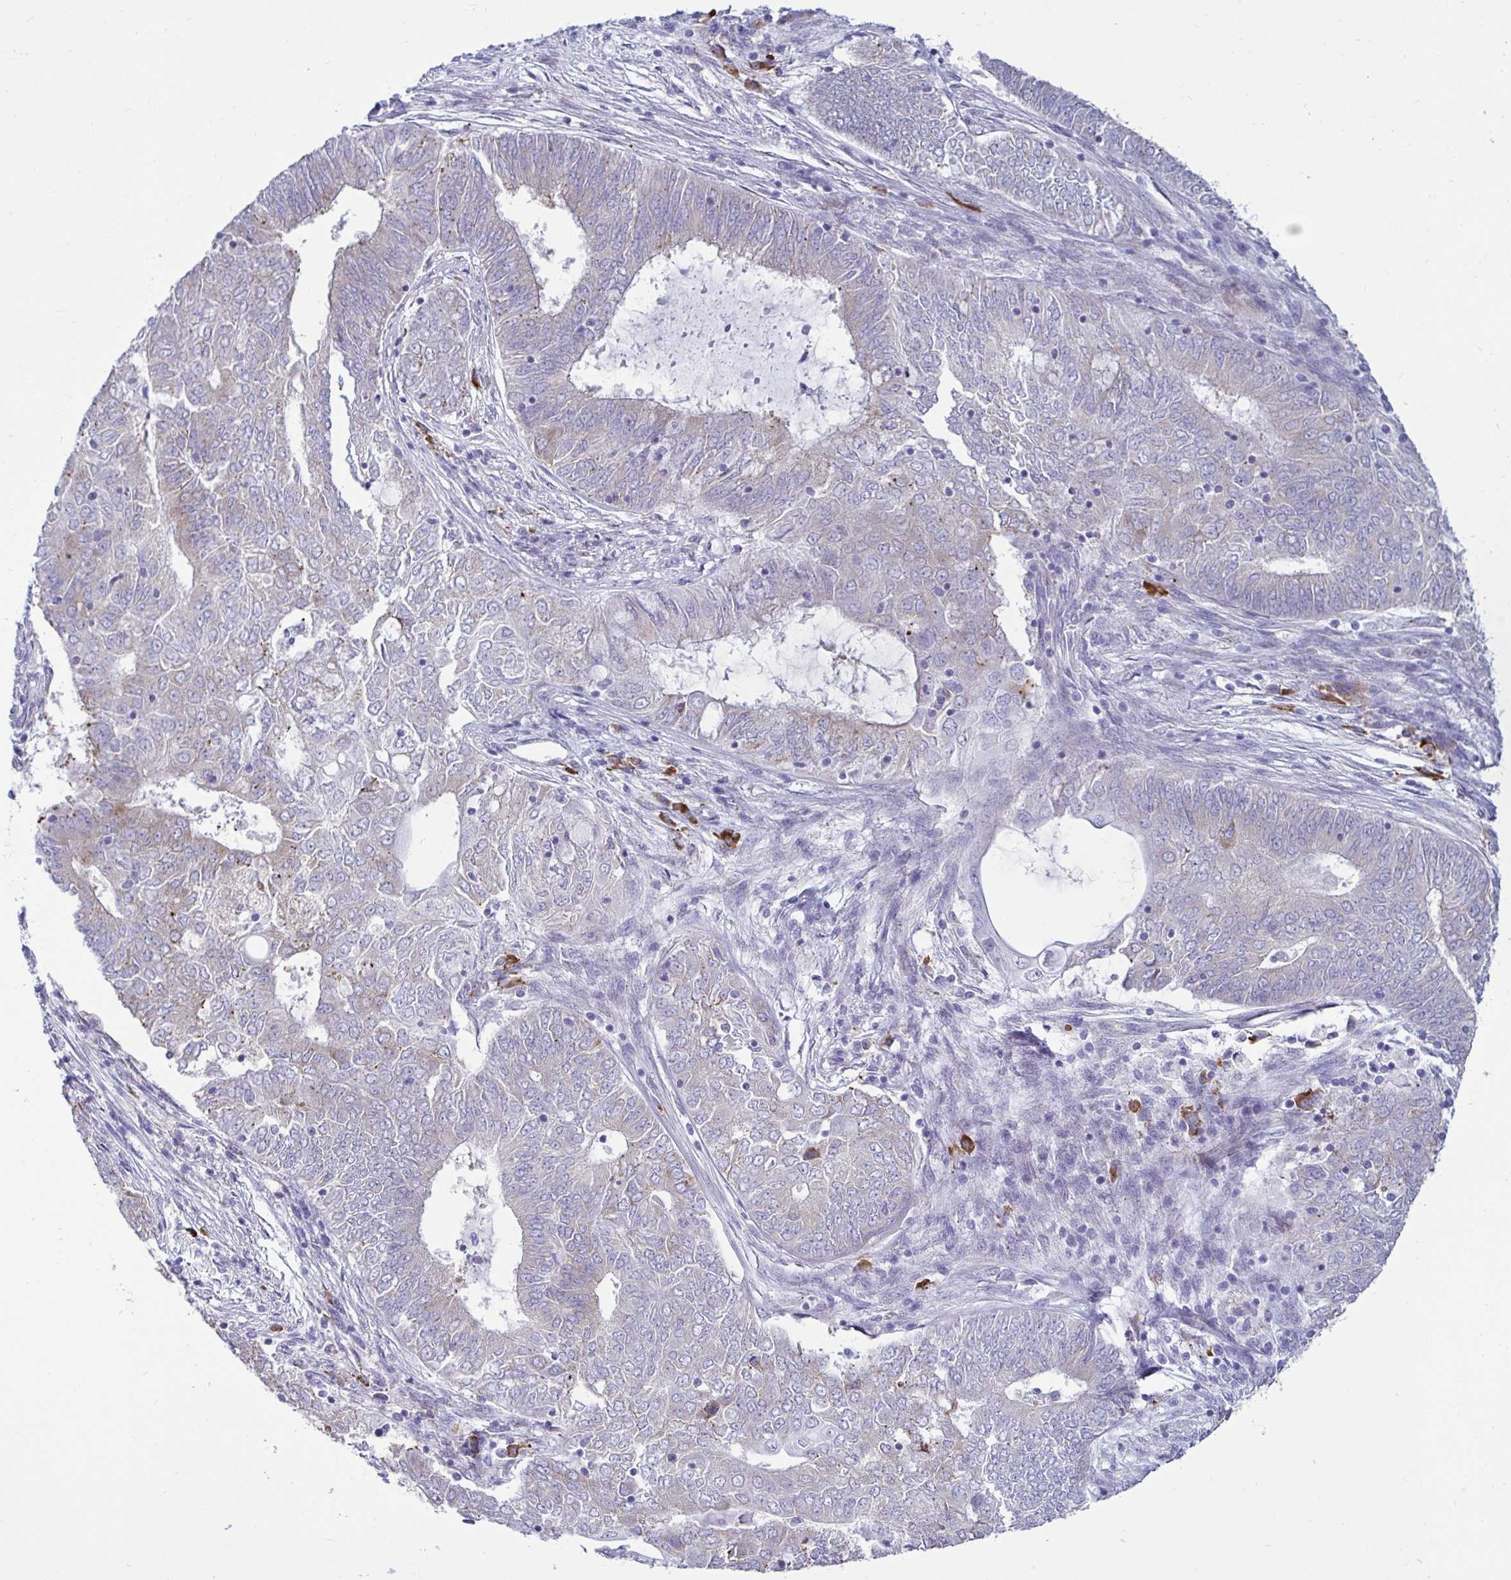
{"staining": {"intensity": "negative", "quantity": "none", "location": "none"}, "tissue": "endometrial cancer", "cell_type": "Tumor cells", "image_type": "cancer", "snomed": [{"axis": "morphology", "description": "Adenocarcinoma, NOS"}, {"axis": "topography", "description": "Endometrium"}], "caption": "Histopathology image shows no significant protein positivity in tumor cells of endometrial cancer (adenocarcinoma).", "gene": "TFPI2", "patient": {"sex": "female", "age": 62}}